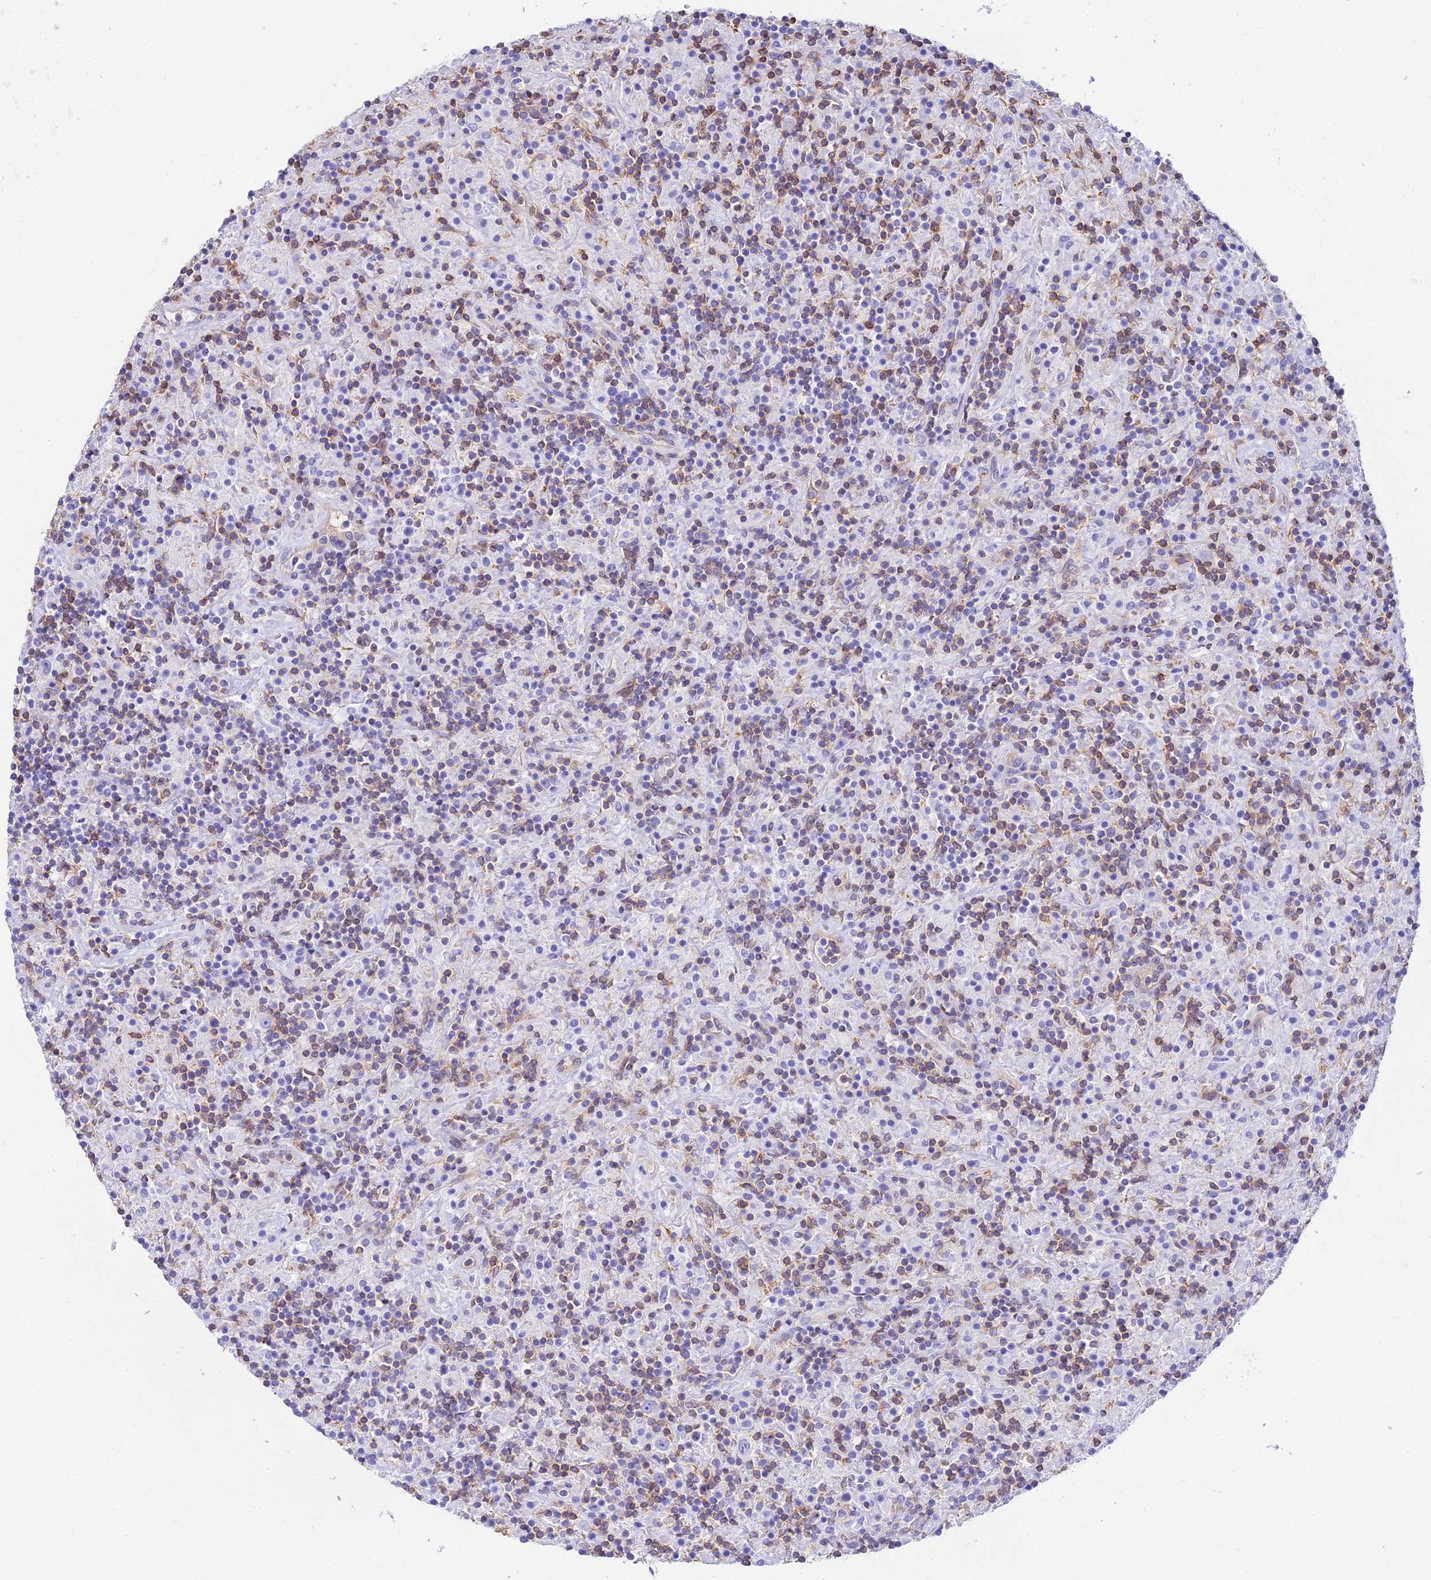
{"staining": {"intensity": "negative", "quantity": "none", "location": "none"}, "tissue": "lymphoma", "cell_type": "Tumor cells", "image_type": "cancer", "snomed": [{"axis": "morphology", "description": "Hodgkin's disease, NOS"}, {"axis": "topography", "description": "Lymph node"}], "caption": "The micrograph exhibits no significant expression in tumor cells of Hodgkin's disease.", "gene": "S100A16", "patient": {"sex": "male", "age": 70}}